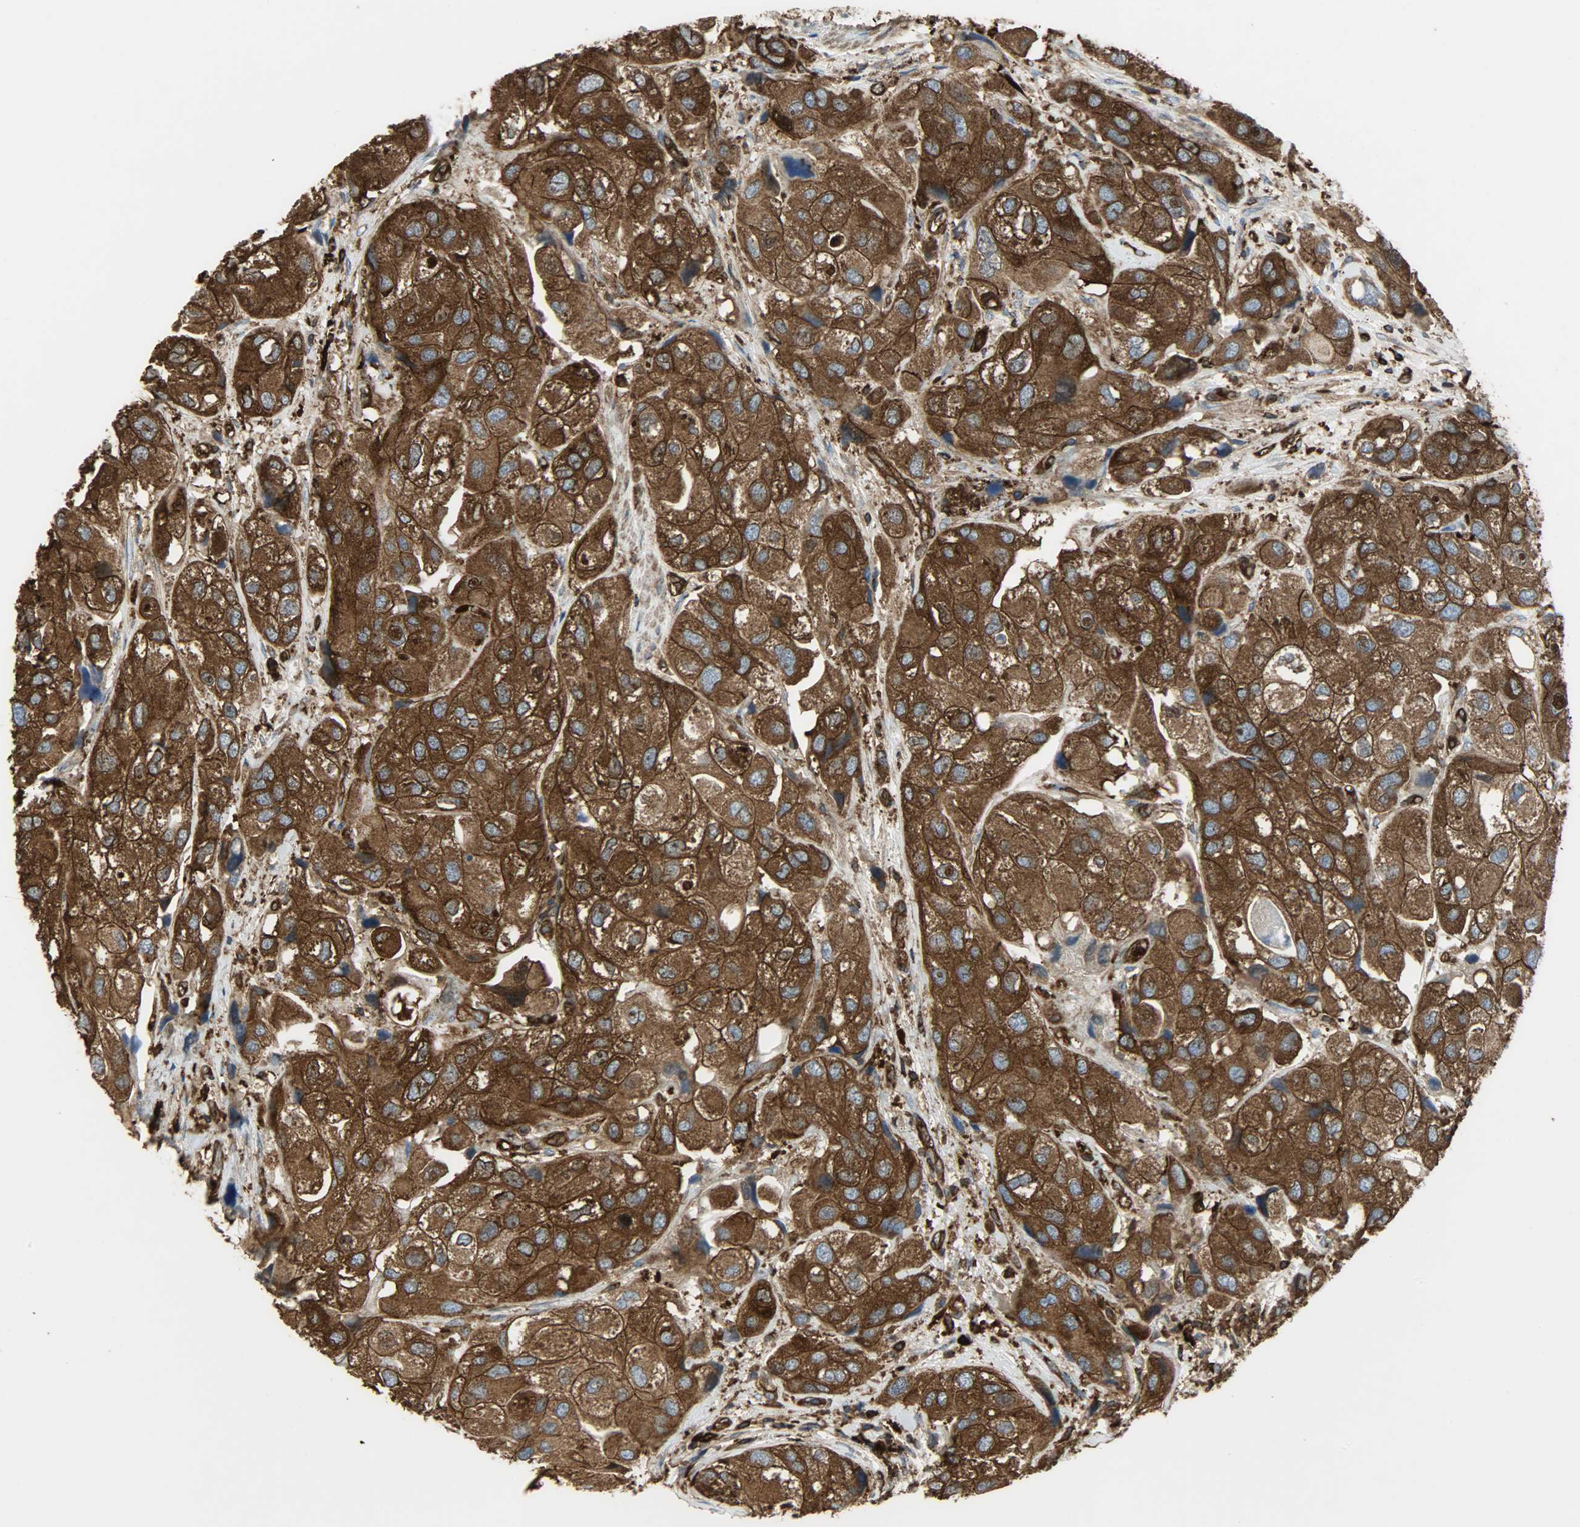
{"staining": {"intensity": "strong", "quantity": ">75%", "location": "cytoplasmic/membranous"}, "tissue": "urothelial cancer", "cell_type": "Tumor cells", "image_type": "cancer", "snomed": [{"axis": "morphology", "description": "Urothelial carcinoma, High grade"}, {"axis": "topography", "description": "Urinary bladder"}], "caption": "Immunohistochemistry (IHC) of urothelial cancer reveals high levels of strong cytoplasmic/membranous expression in about >75% of tumor cells.", "gene": "VASP", "patient": {"sex": "female", "age": 64}}